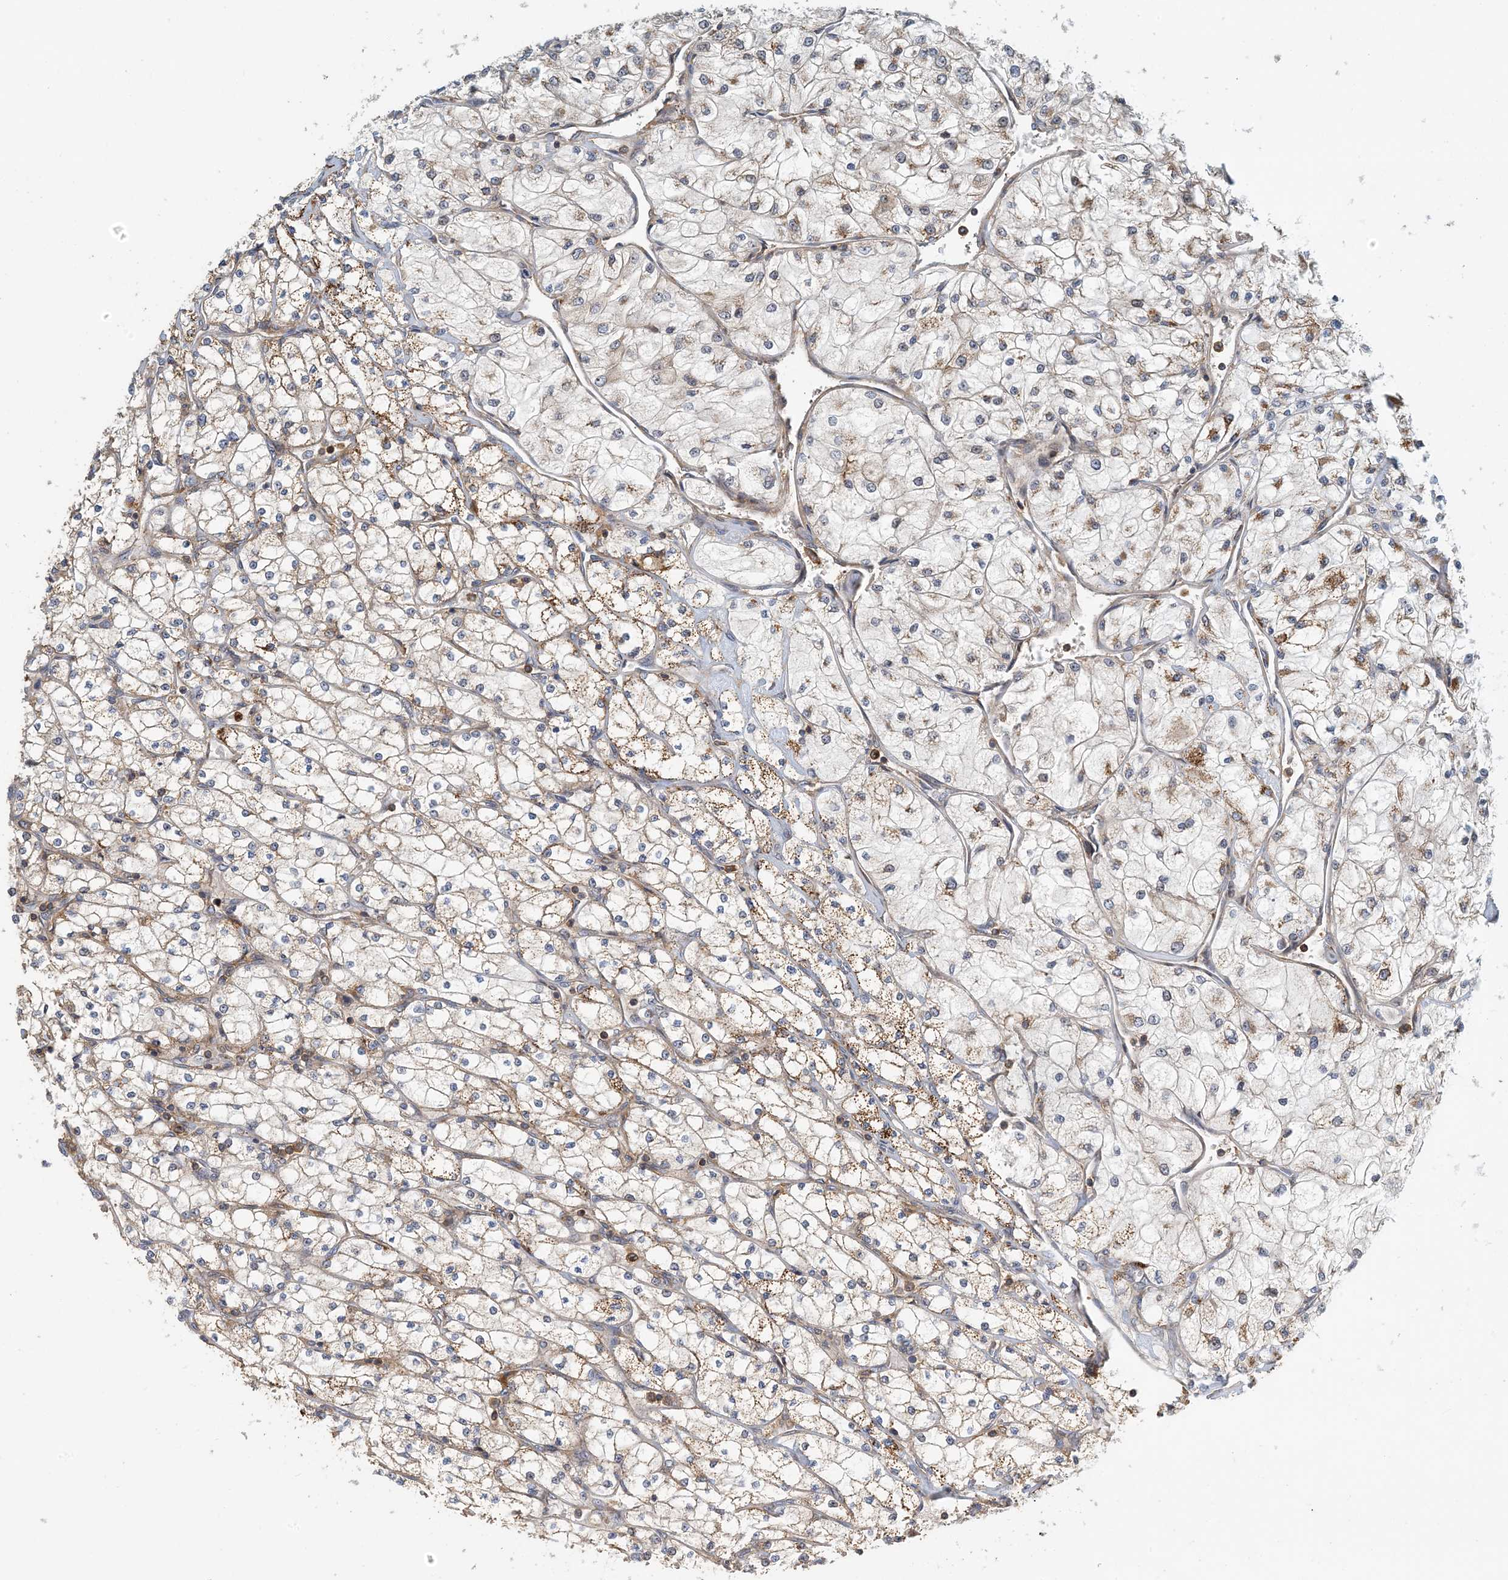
{"staining": {"intensity": "moderate", "quantity": "<25%", "location": "cytoplasmic/membranous"}, "tissue": "renal cancer", "cell_type": "Tumor cells", "image_type": "cancer", "snomed": [{"axis": "morphology", "description": "Adenocarcinoma, NOS"}, {"axis": "topography", "description": "Kidney"}], "caption": "Brown immunohistochemical staining in renal adenocarcinoma reveals moderate cytoplasmic/membranous expression in approximately <25% of tumor cells. (brown staining indicates protein expression, while blue staining denotes nuclei).", "gene": "COLEC11", "patient": {"sex": "male", "age": 80}}